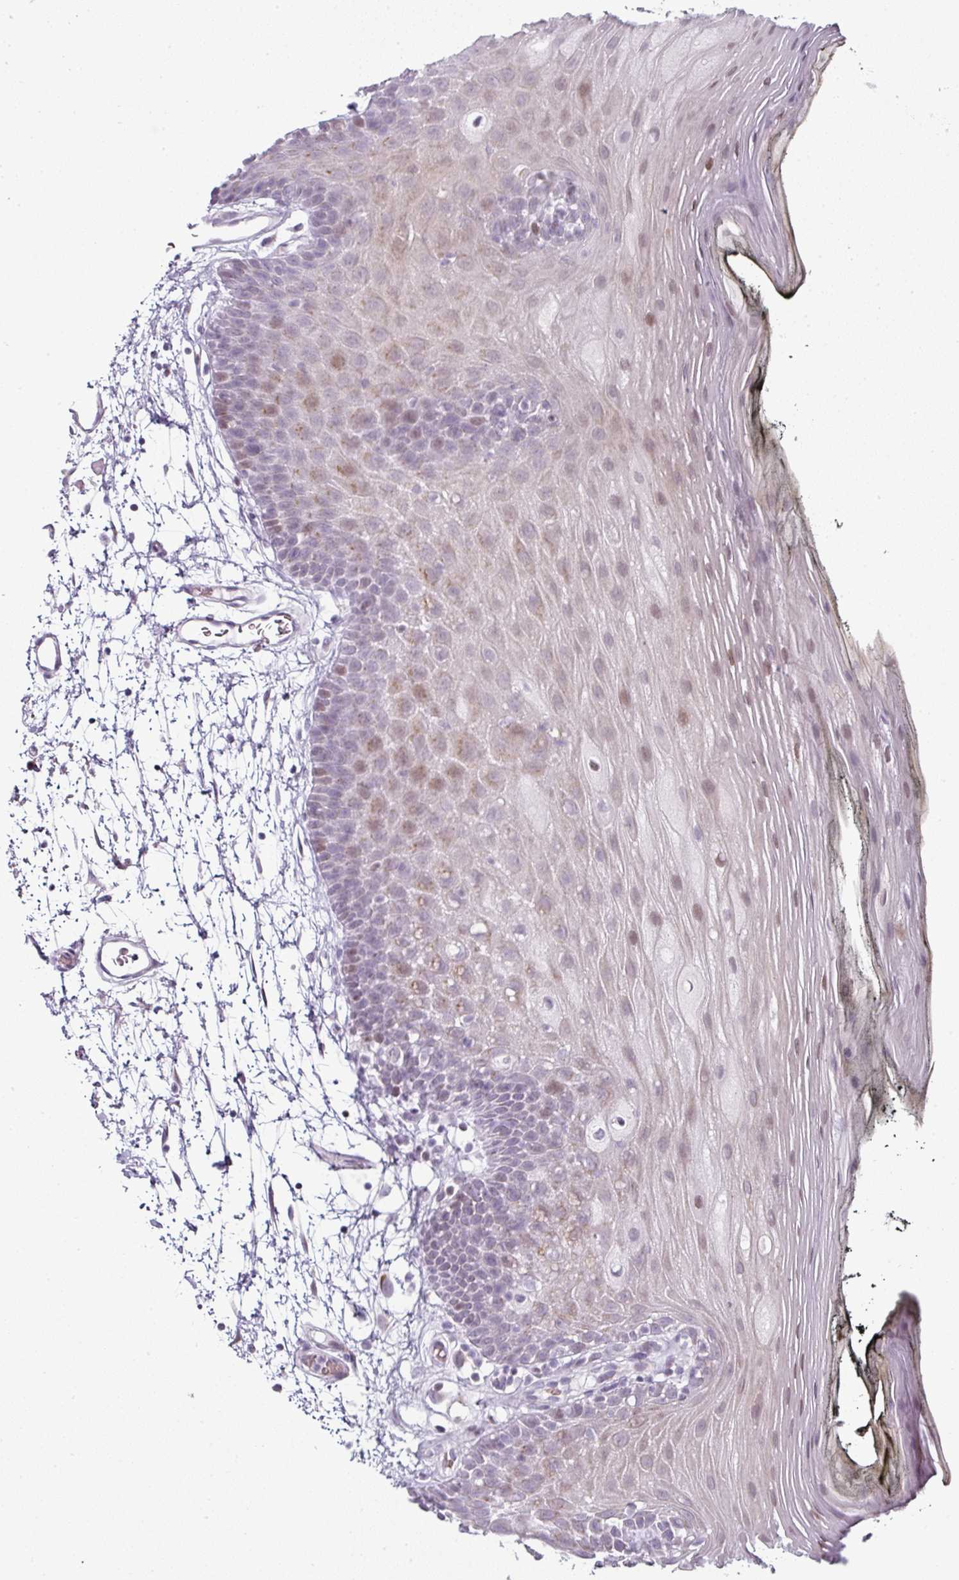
{"staining": {"intensity": "moderate", "quantity": "<25%", "location": "cytoplasmic/membranous,nuclear"}, "tissue": "oral mucosa", "cell_type": "Squamous epithelial cells", "image_type": "normal", "snomed": [{"axis": "morphology", "description": "Normal tissue, NOS"}, {"axis": "topography", "description": "Oral tissue"}, {"axis": "topography", "description": "Tounge, NOS"}], "caption": "Oral mucosa stained with IHC demonstrates moderate cytoplasmic/membranous,nuclear expression in approximately <25% of squamous epithelial cells. The staining was performed using DAB, with brown indicating positive protein expression. Nuclei are stained blue with hematoxylin.", "gene": "SYT8", "patient": {"sex": "female", "age": 81}}